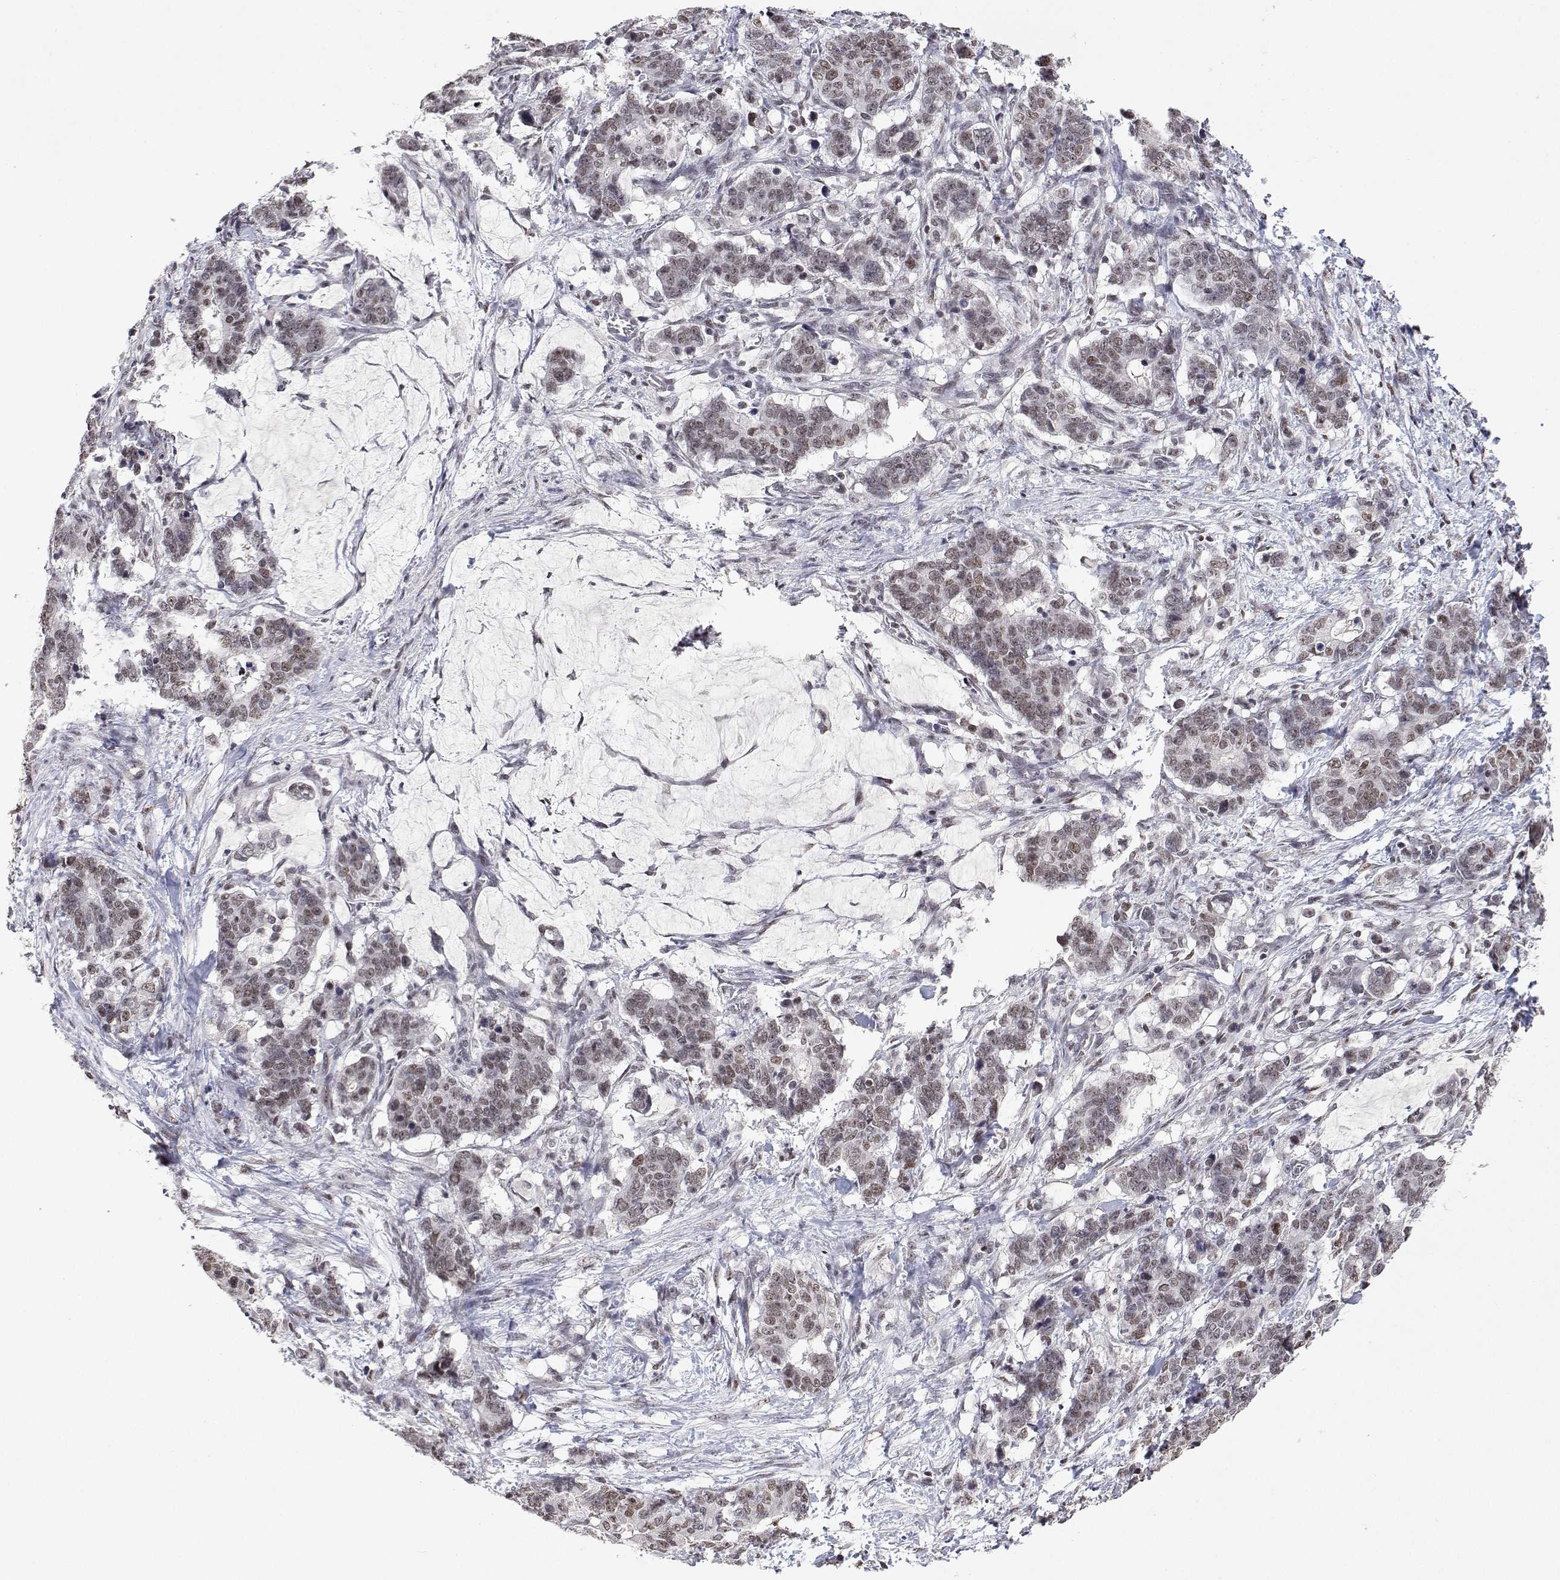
{"staining": {"intensity": "weak", "quantity": ">75%", "location": "nuclear"}, "tissue": "stomach cancer", "cell_type": "Tumor cells", "image_type": "cancer", "snomed": [{"axis": "morphology", "description": "Normal tissue, NOS"}, {"axis": "morphology", "description": "Adenocarcinoma, NOS"}, {"axis": "topography", "description": "Stomach"}], "caption": "Protein staining demonstrates weak nuclear staining in approximately >75% of tumor cells in stomach cancer (adenocarcinoma).", "gene": "XPC", "patient": {"sex": "female", "age": 64}}